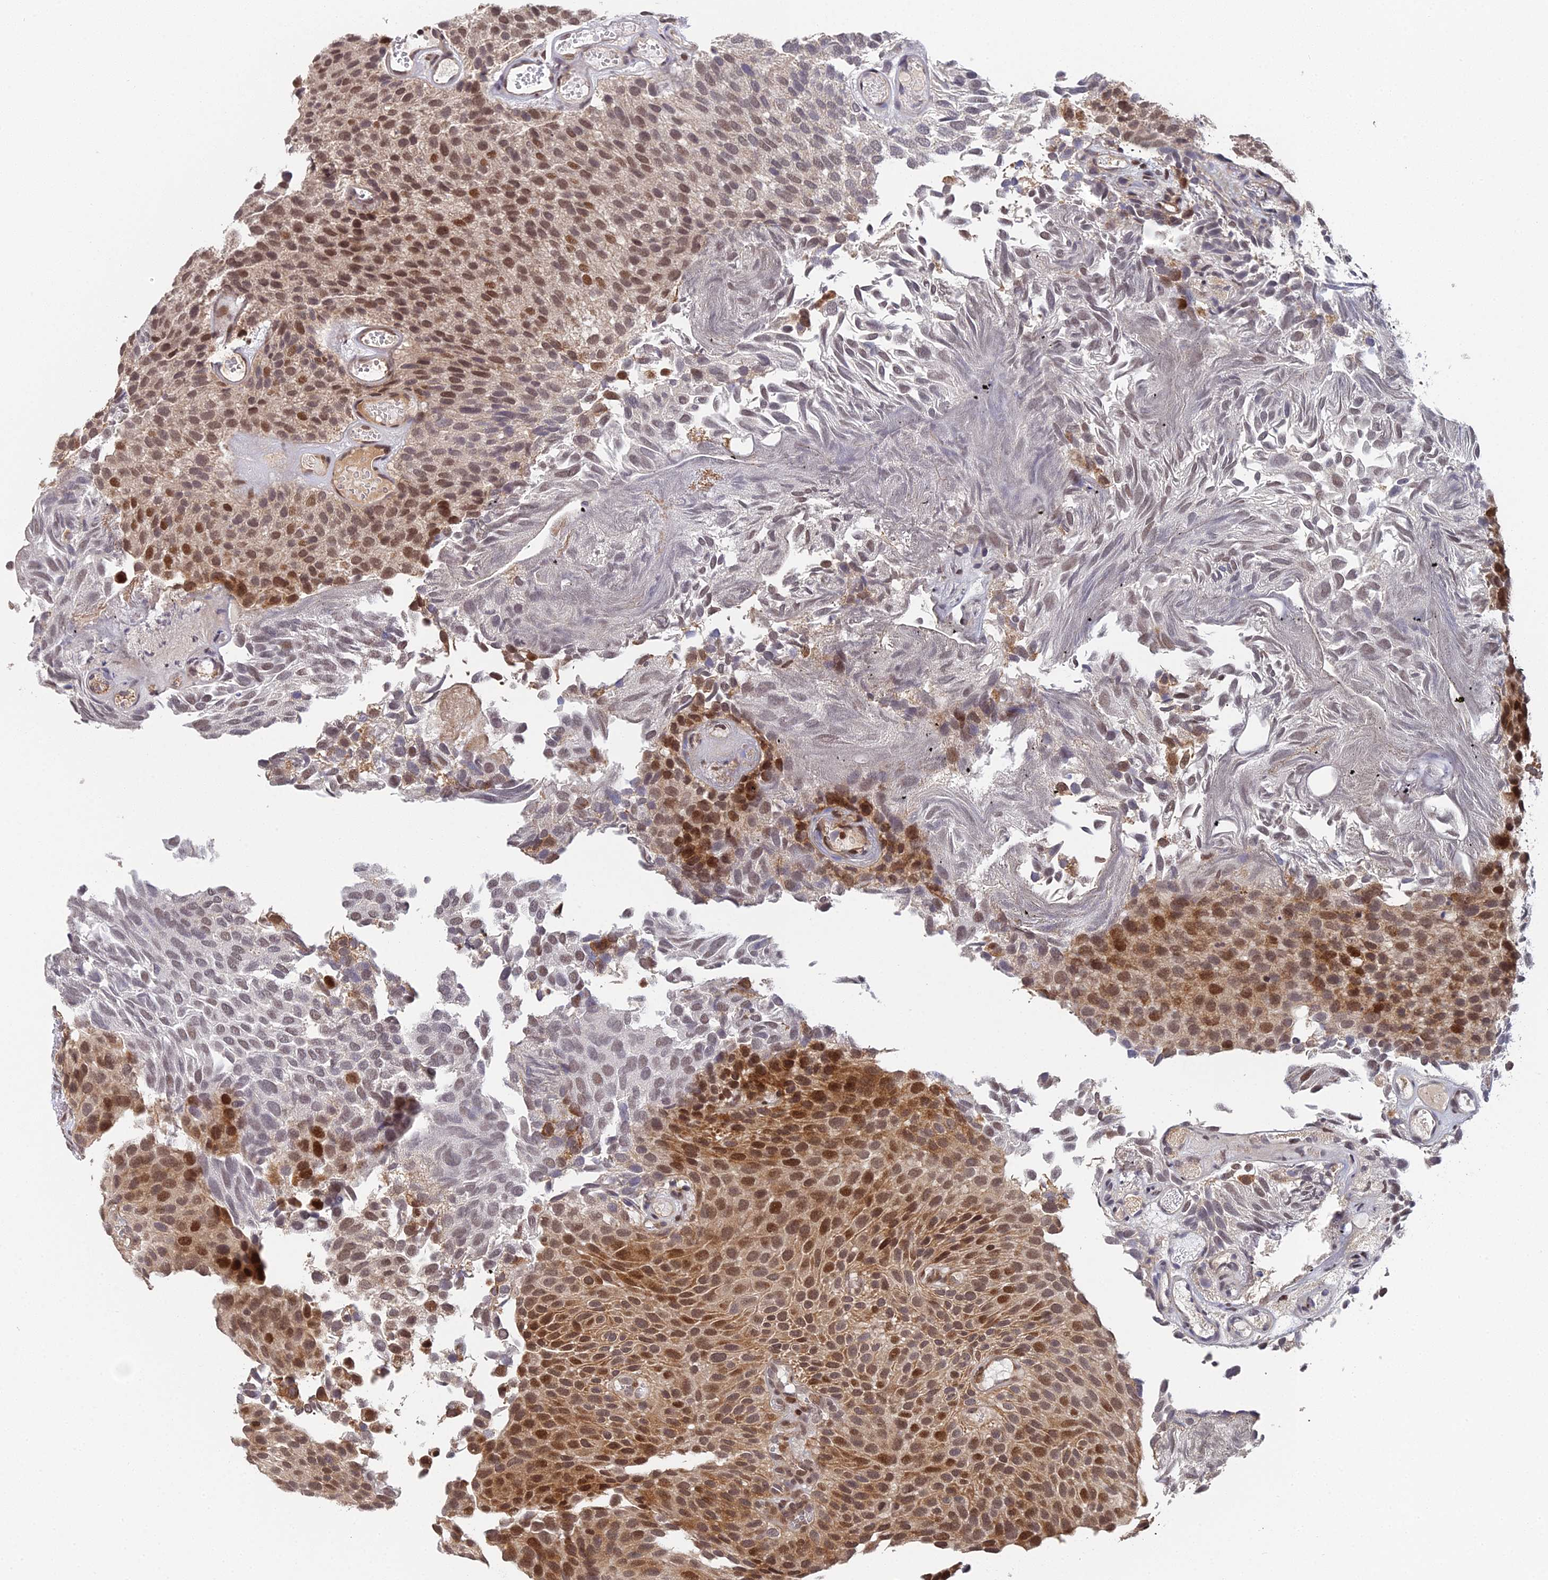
{"staining": {"intensity": "strong", "quantity": "25%-75%", "location": "cytoplasmic/membranous,nuclear"}, "tissue": "urothelial cancer", "cell_type": "Tumor cells", "image_type": "cancer", "snomed": [{"axis": "morphology", "description": "Urothelial carcinoma, Low grade"}, {"axis": "topography", "description": "Urinary bladder"}], "caption": "Approximately 25%-75% of tumor cells in human low-grade urothelial carcinoma show strong cytoplasmic/membranous and nuclear protein expression as visualized by brown immunohistochemical staining.", "gene": "ERCC5", "patient": {"sex": "male", "age": 89}}